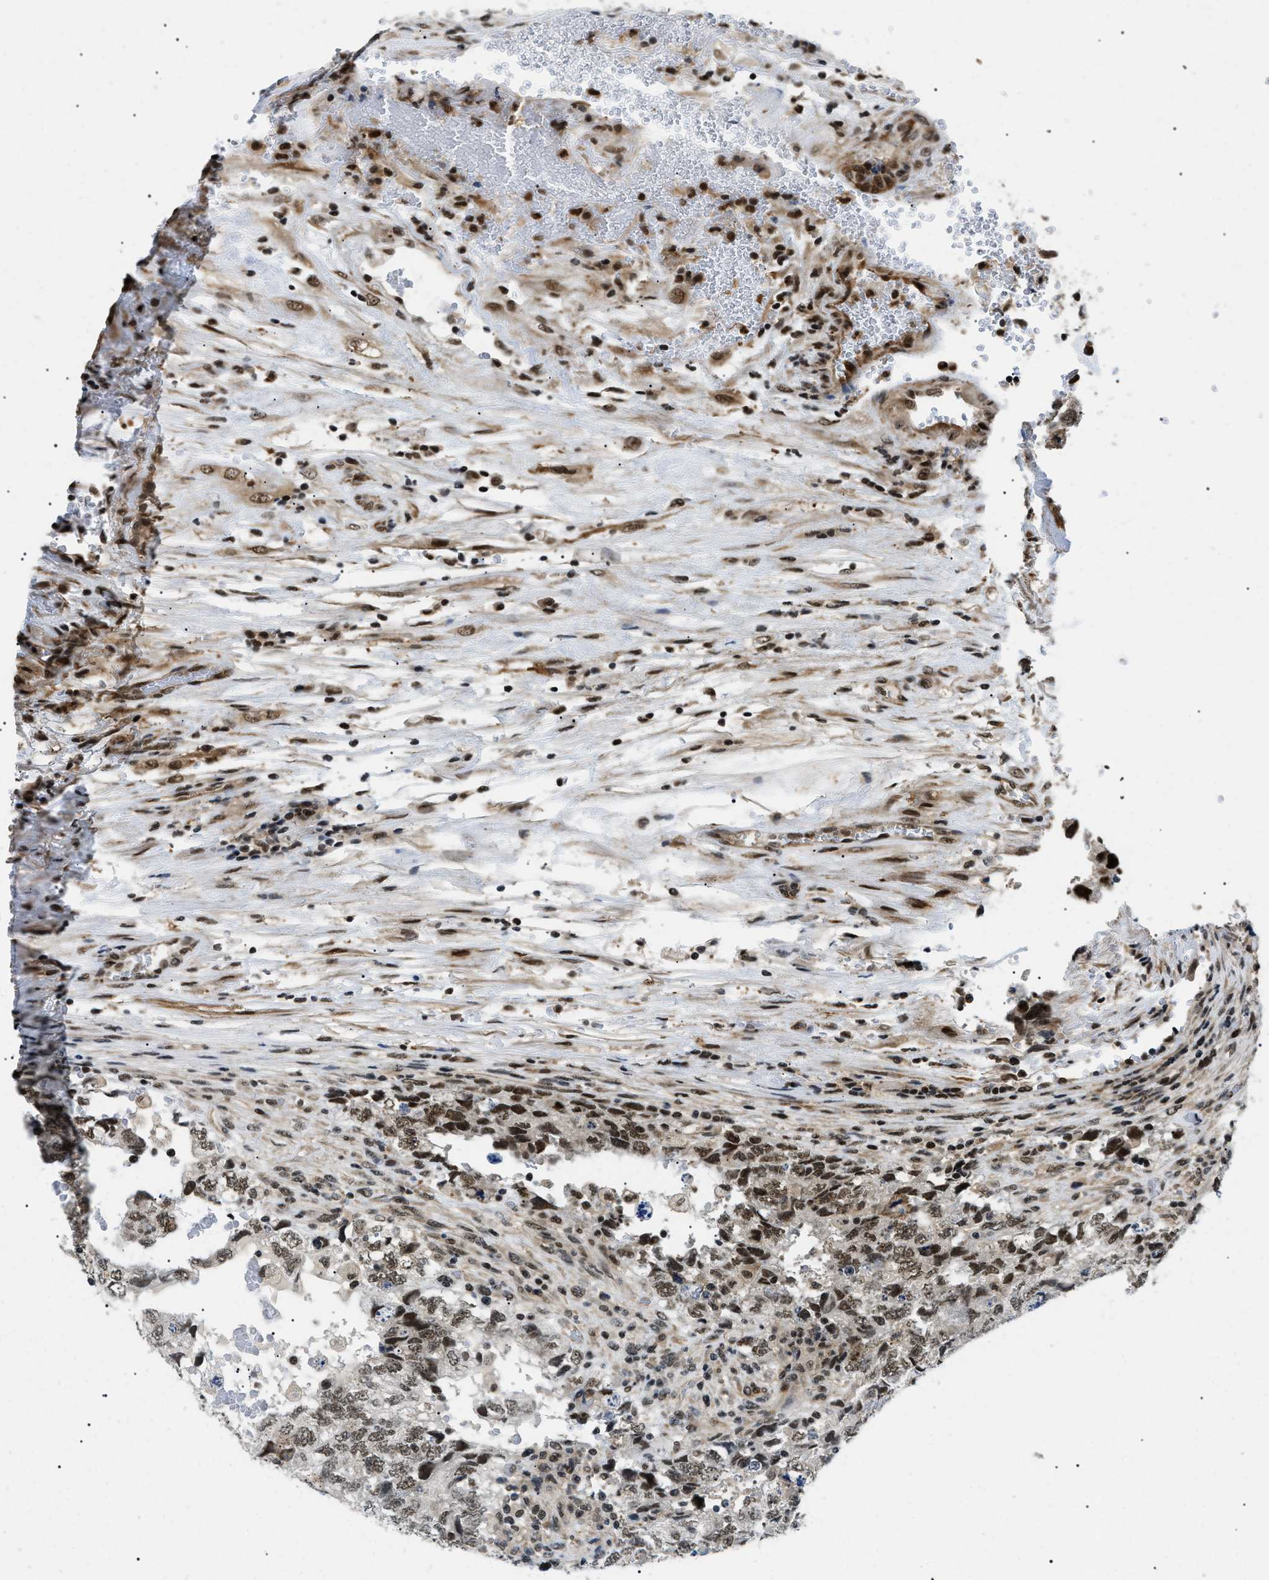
{"staining": {"intensity": "strong", "quantity": ">75%", "location": "cytoplasmic/membranous,nuclear"}, "tissue": "testis cancer", "cell_type": "Tumor cells", "image_type": "cancer", "snomed": [{"axis": "morphology", "description": "Carcinoma, Embryonal, NOS"}, {"axis": "topography", "description": "Testis"}], "caption": "Immunohistochemistry (IHC) (DAB (3,3'-diaminobenzidine)) staining of testis cancer (embryonal carcinoma) shows strong cytoplasmic/membranous and nuclear protein staining in approximately >75% of tumor cells.", "gene": "RBM15", "patient": {"sex": "male", "age": 36}}